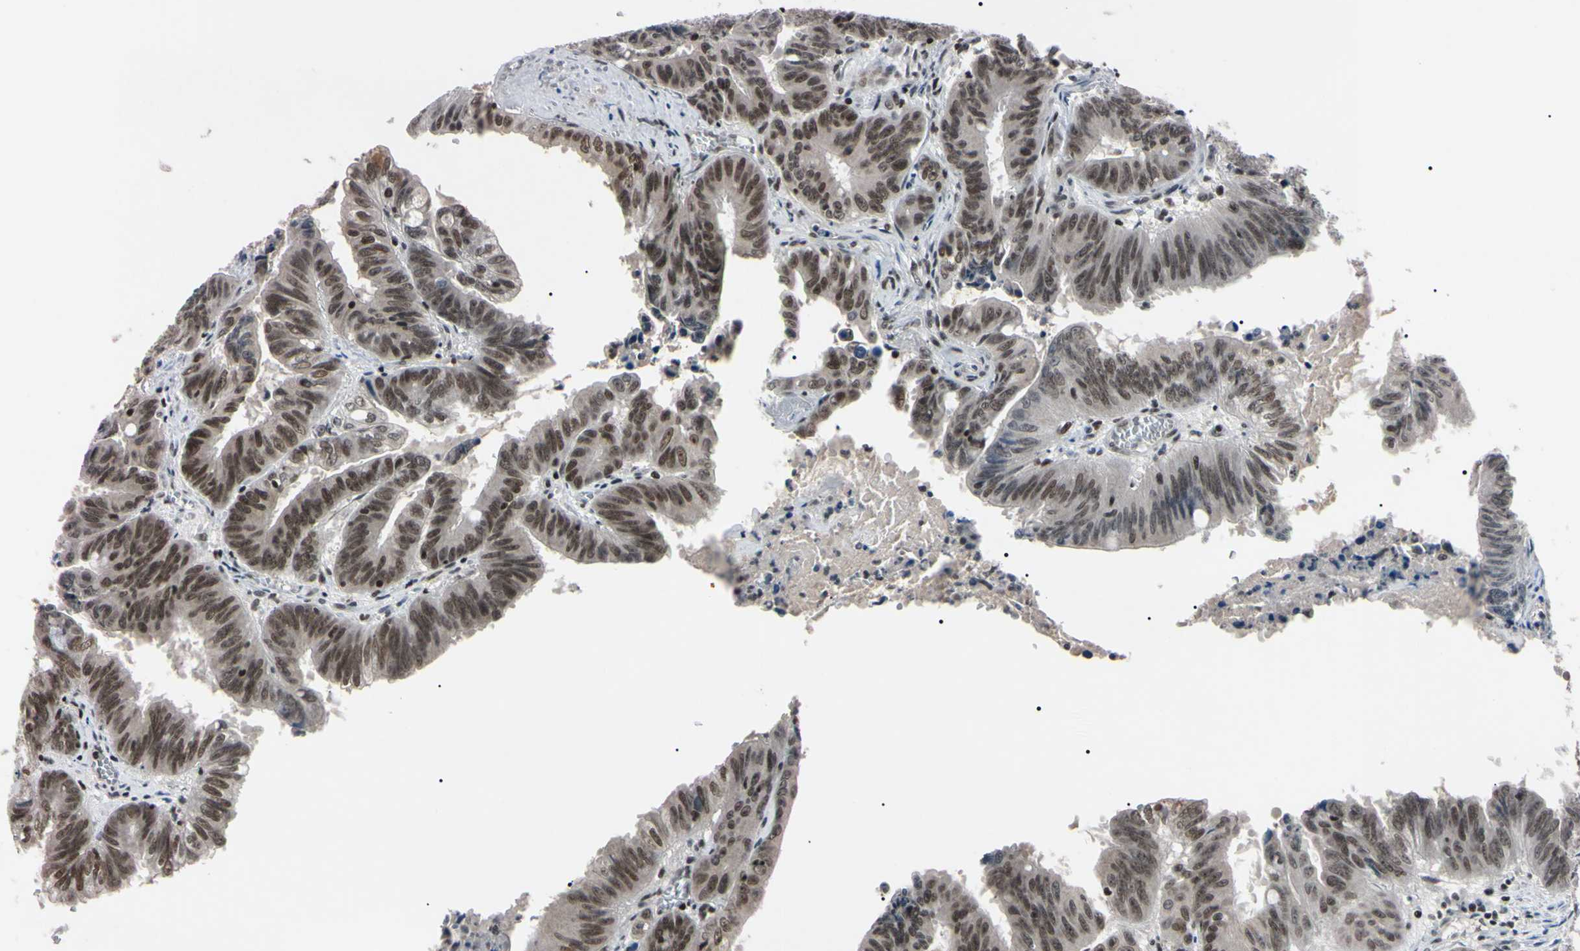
{"staining": {"intensity": "moderate", "quantity": ">75%", "location": "nuclear"}, "tissue": "colorectal cancer", "cell_type": "Tumor cells", "image_type": "cancer", "snomed": [{"axis": "morphology", "description": "Adenocarcinoma, NOS"}, {"axis": "topography", "description": "Colon"}], "caption": "A medium amount of moderate nuclear positivity is seen in approximately >75% of tumor cells in colorectal adenocarcinoma tissue. (DAB = brown stain, brightfield microscopy at high magnification).", "gene": "YY1", "patient": {"sex": "male", "age": 45}}